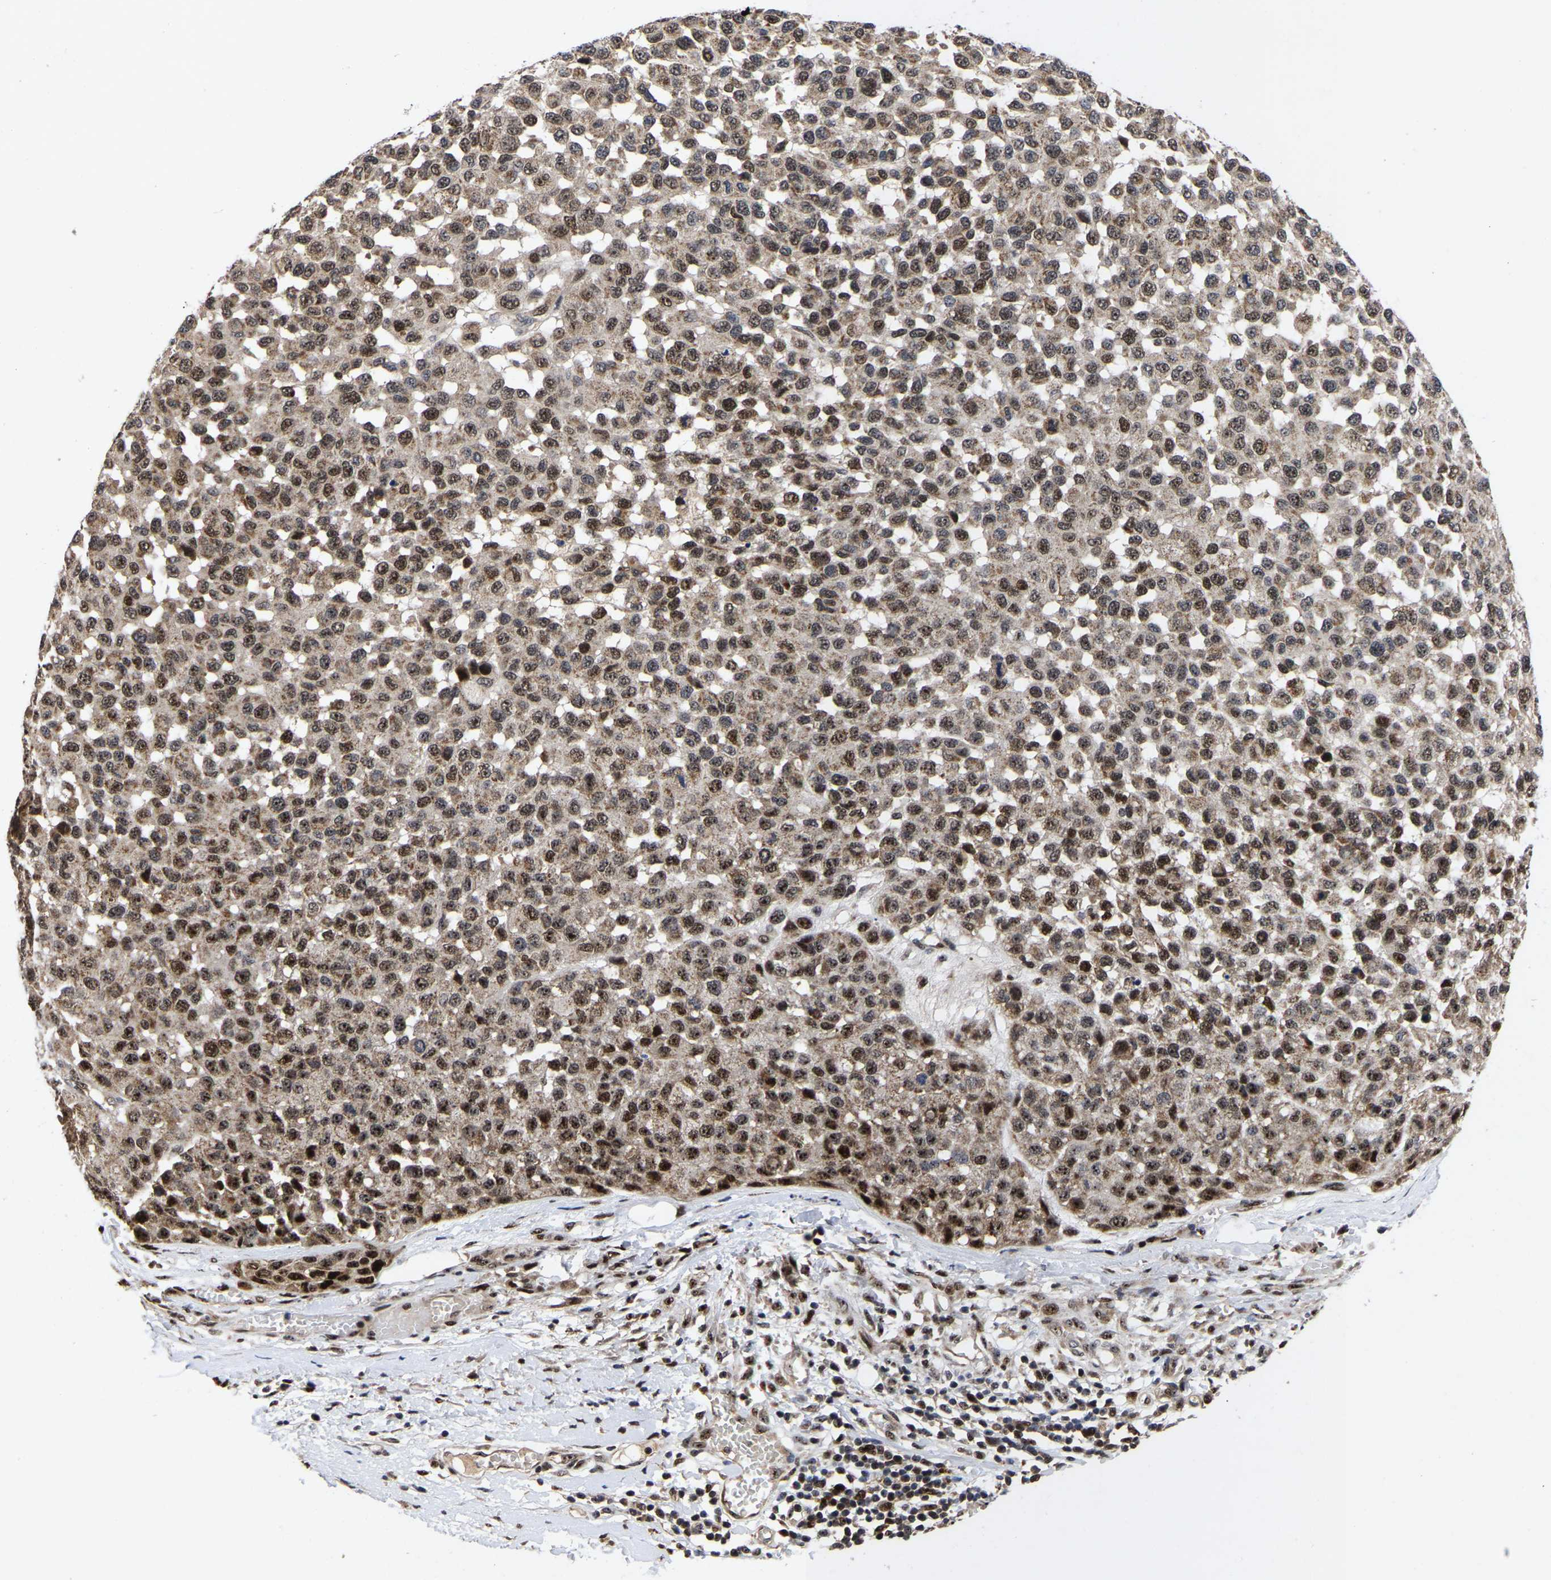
{"staining": {"intensity": "moderate", "quantity": ">75%", "location": "cytoplasmic/membranous,nuclear"}, "tissue": "melanoma", "cell_type": "Tumor cells", "image_type": "cancer", "snomed": [{"axis": "morphology", "description": "Malignant melanoma, NOS"}, {"axis": "topography", "description": "Skin"}], "caption": "Human melanoma stained with a brown dye demonstrates moderate cytoplasmic/membranous and nuclear positive expression in about >75% of tumor cells.", "gene": "JUNB", "patient": {"sex": "male", "age": 62}}